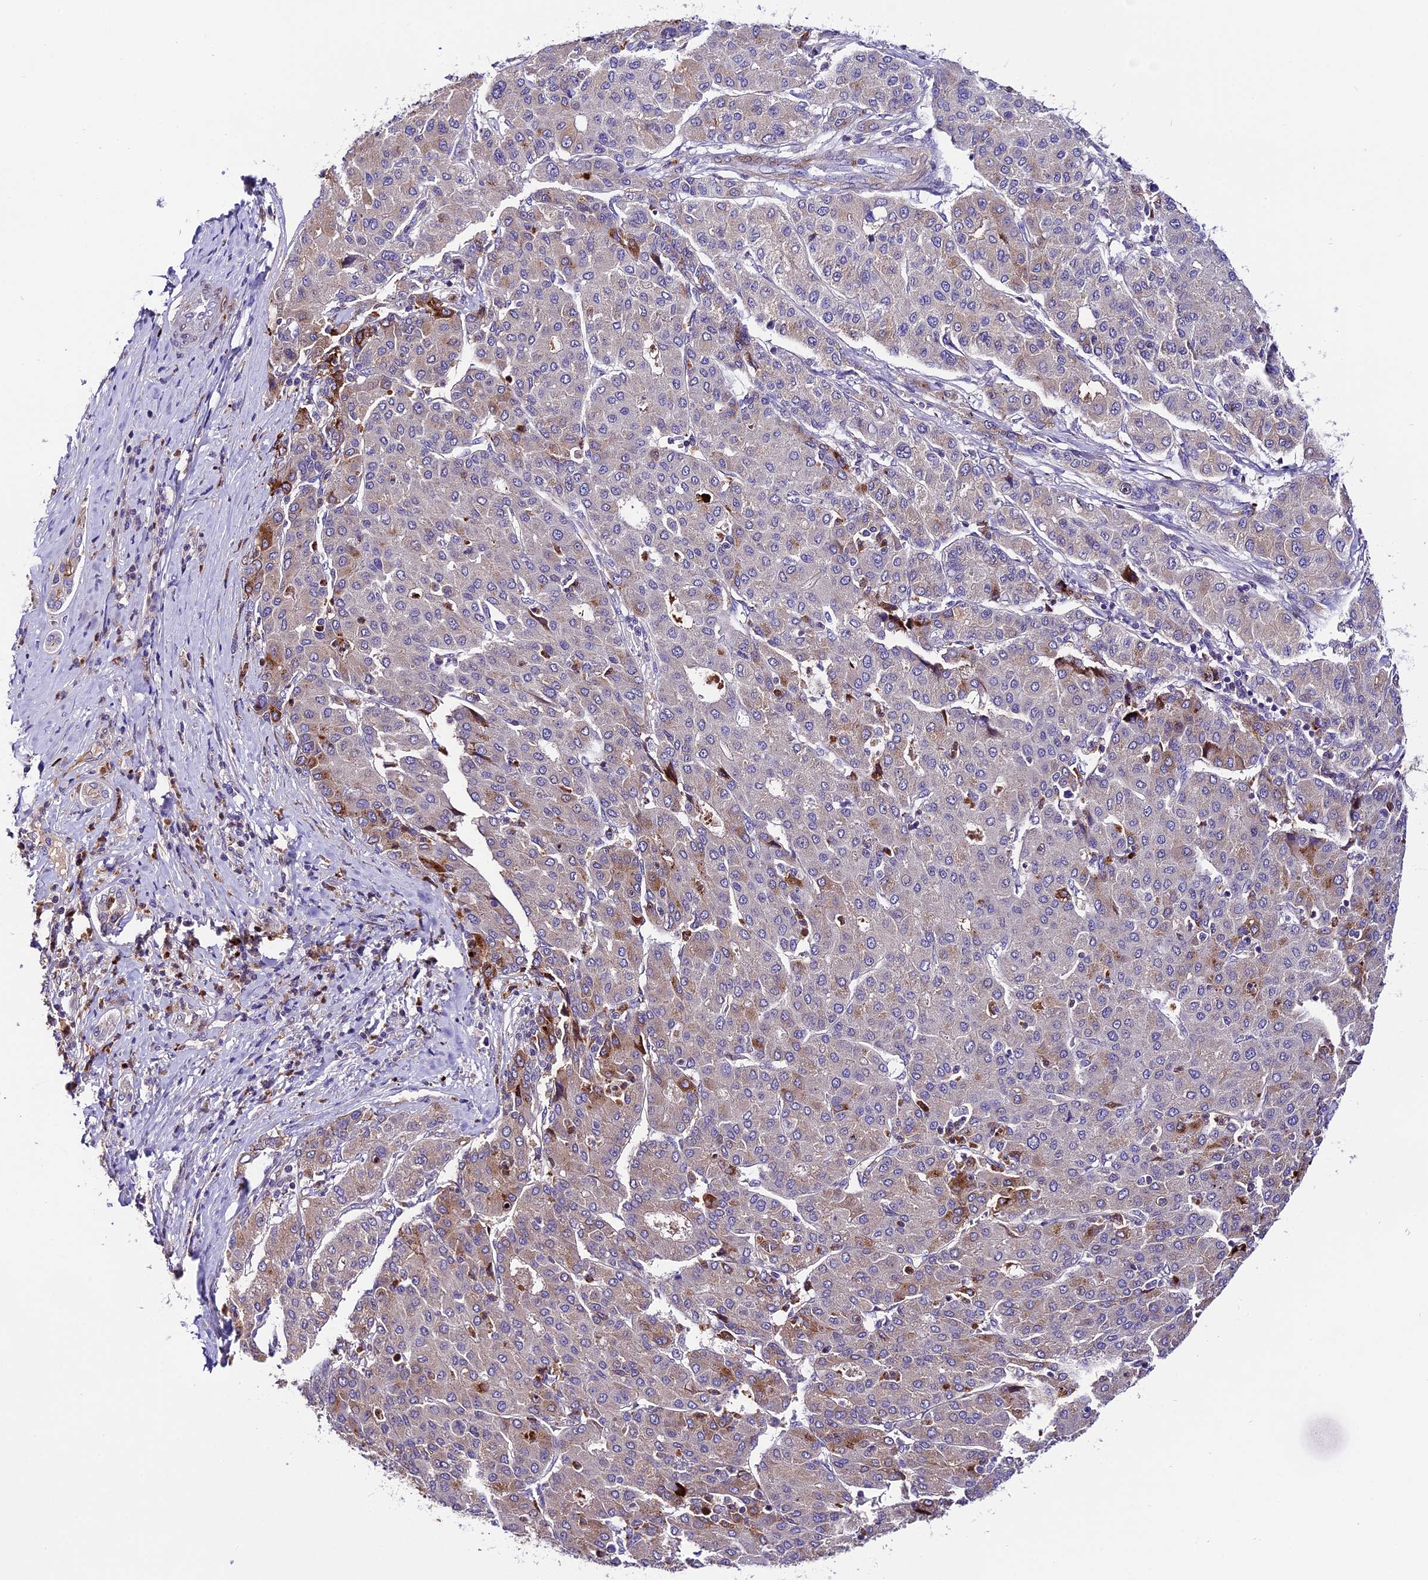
{"staining": {"intensity": "moderate", "quantity": "<25%", "location": "cytoplasmic/membranous"}, "tissue": "liver cancer", "cell_type": "Tumor cells", "image_type": "cancer", "snomed": [{"axis": "morphology", "description": "Carcinoma, Hepatocellular, NOS"}, {"axis": "topography", "description": "Liver"}], "caption": "Tumor cells demonstrate low levels of moderate cytoplasmic/membranous staining in about <25% of cells in hepatocellular carcinoma (liver).", "gene": "MAP3K7CL", "patient": {"sex": "male", "age": 65}}